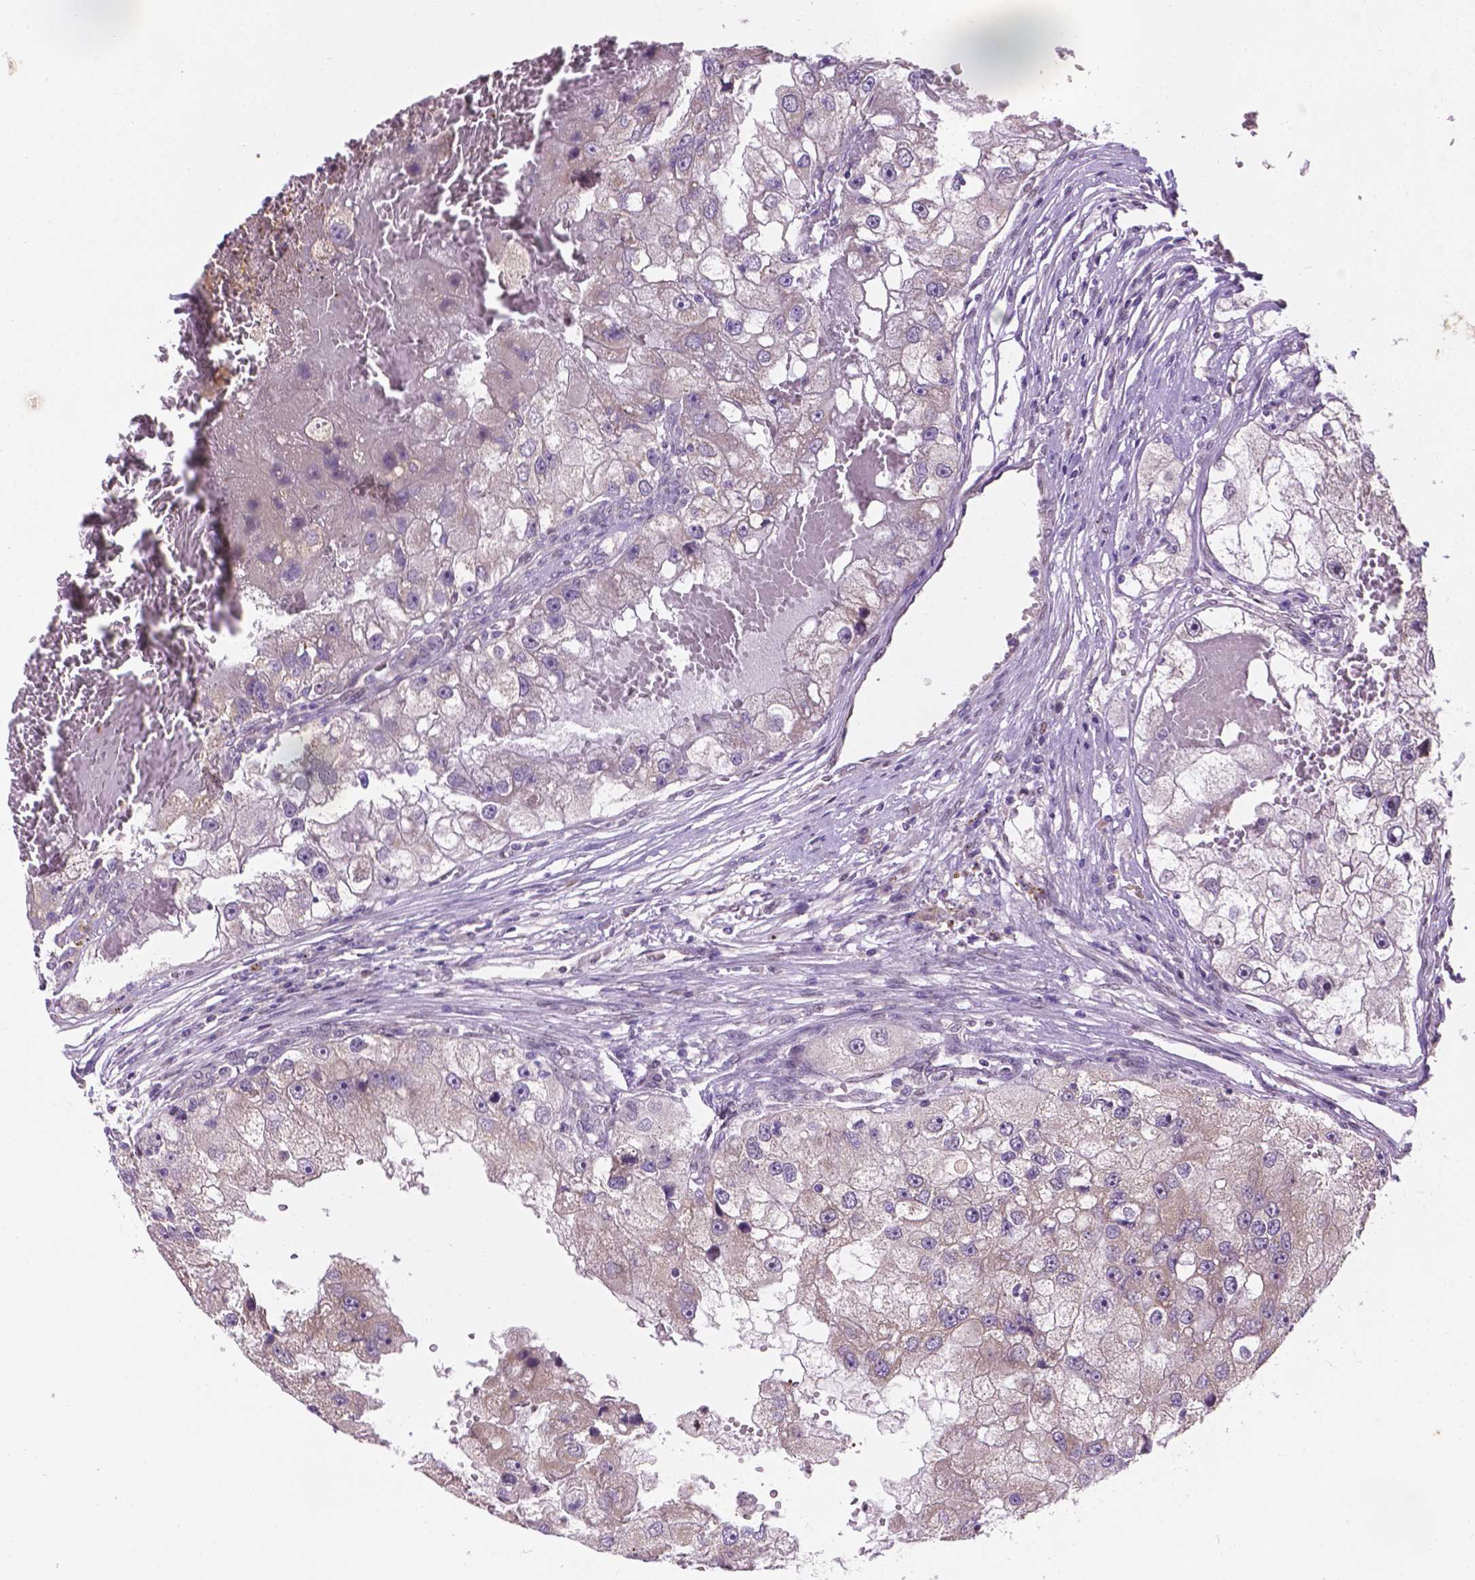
{"staining": {"intensity": "weak", "quantity": "<25%", "location": "cytoplasmic/membranous"}, "tissue": "renal cancer", "cell_type": "Tumor cells", "image_type": "cancer", "snomed": [{"axis": "morphology", "description": "Adenocarcinoma, NOS"}, {"axis": "topography", "description": "Kidney"}], "caption": "A high-resolution image shows immunohistochemistry staining of adenocarcinoma (renal), which exhibits no significant positivity in tumor cells.", "gene": "IRF6", "patient": {"sex": "male", "age": 63}}